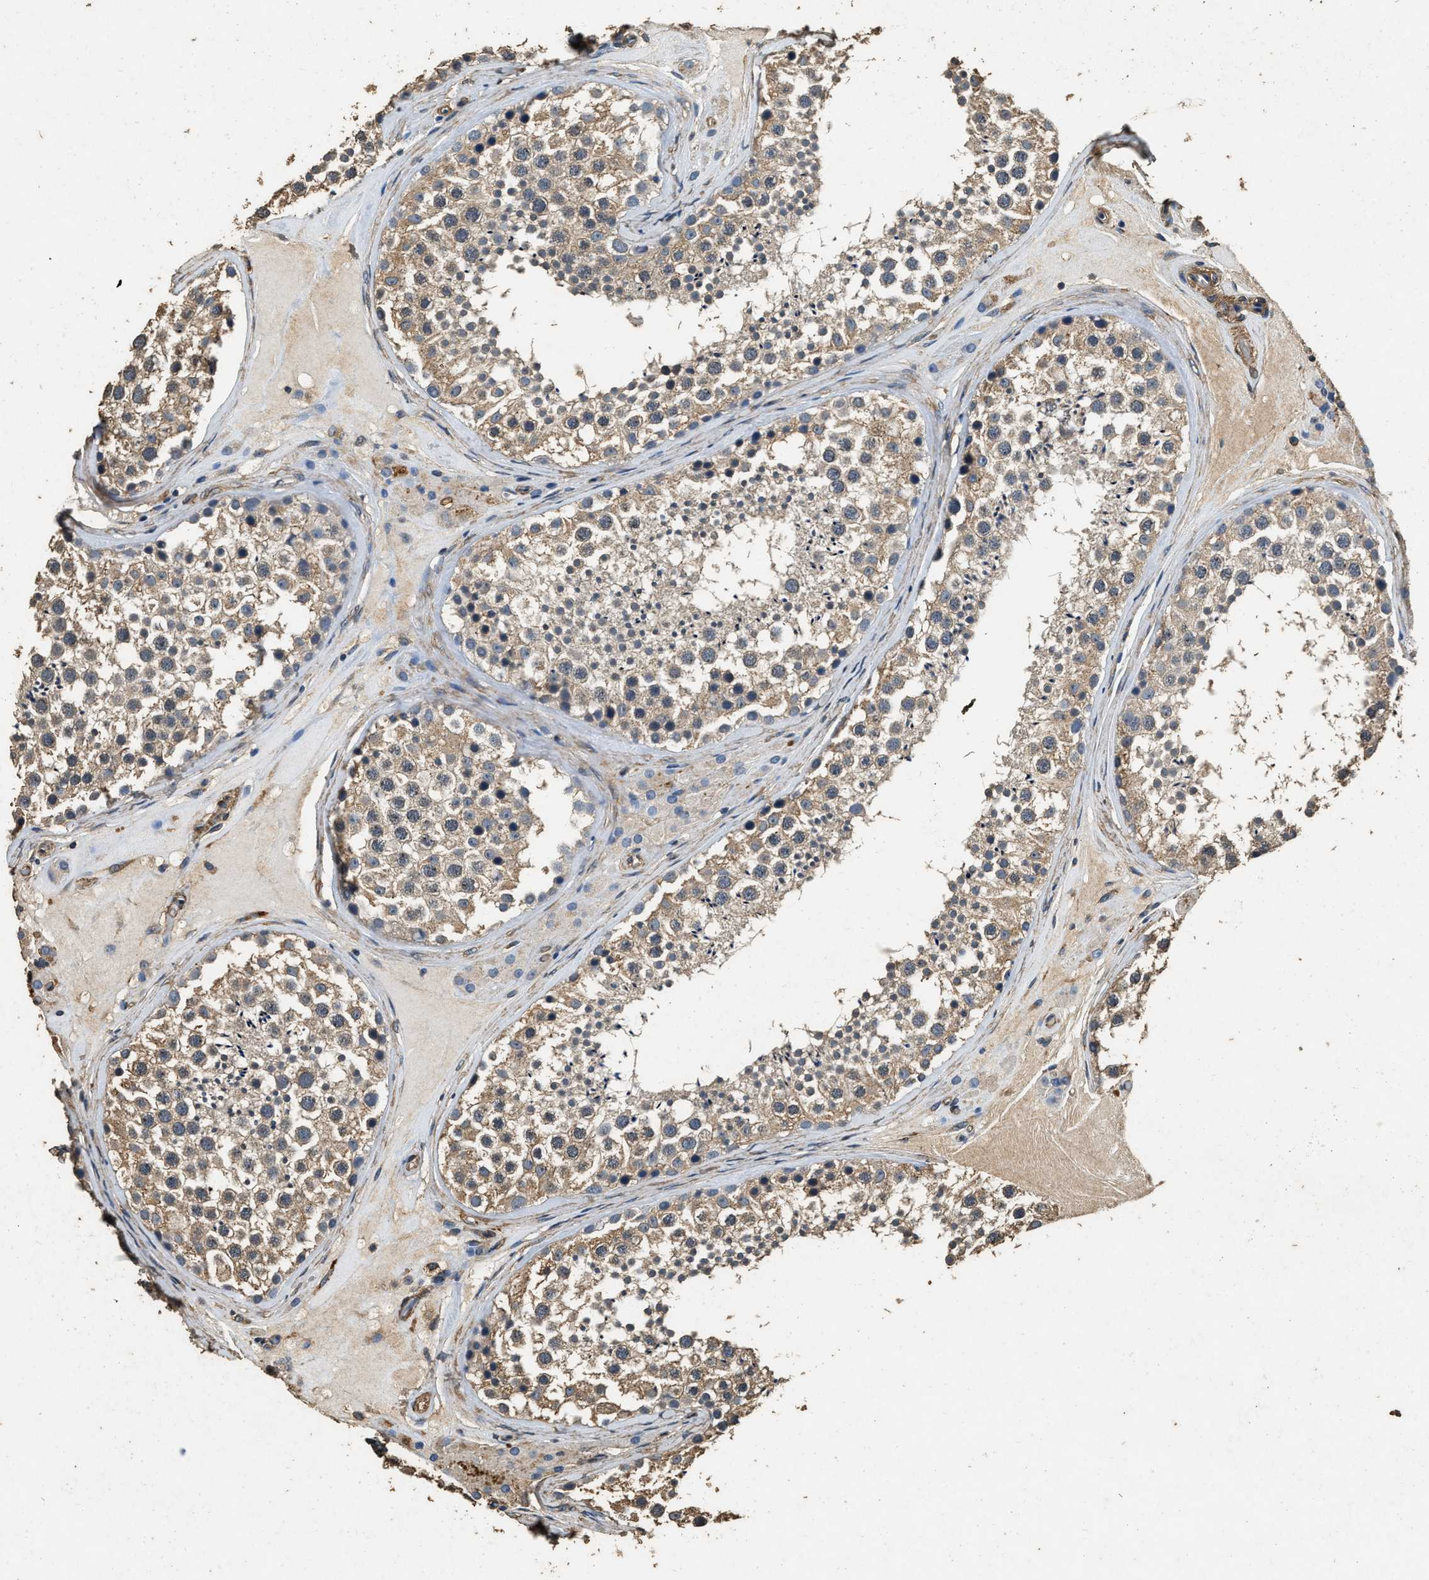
{"staining": {"intensity": "moderate", "quantity": ">75%", "location": "cytoplasmic/membranous"}, "tissue": "testis", "cell_type": "Cells in seminiferous ducts", "image_type": "normal", "snomed": [{"axis": "morphology", "description": "Normal tissue, NOS"}, {"axis": "topography", "description": "Testis"}], "caption": "DAB (3,3'-diaminobenzidine) immunohistochemical staining of benign human testis reveals moderate cytoplasmic/membranous protein positivity in about >75% of cells in seminiferous ducts.", "gene": "MIB1", "patient": {"sex": "male", "age": 46}}